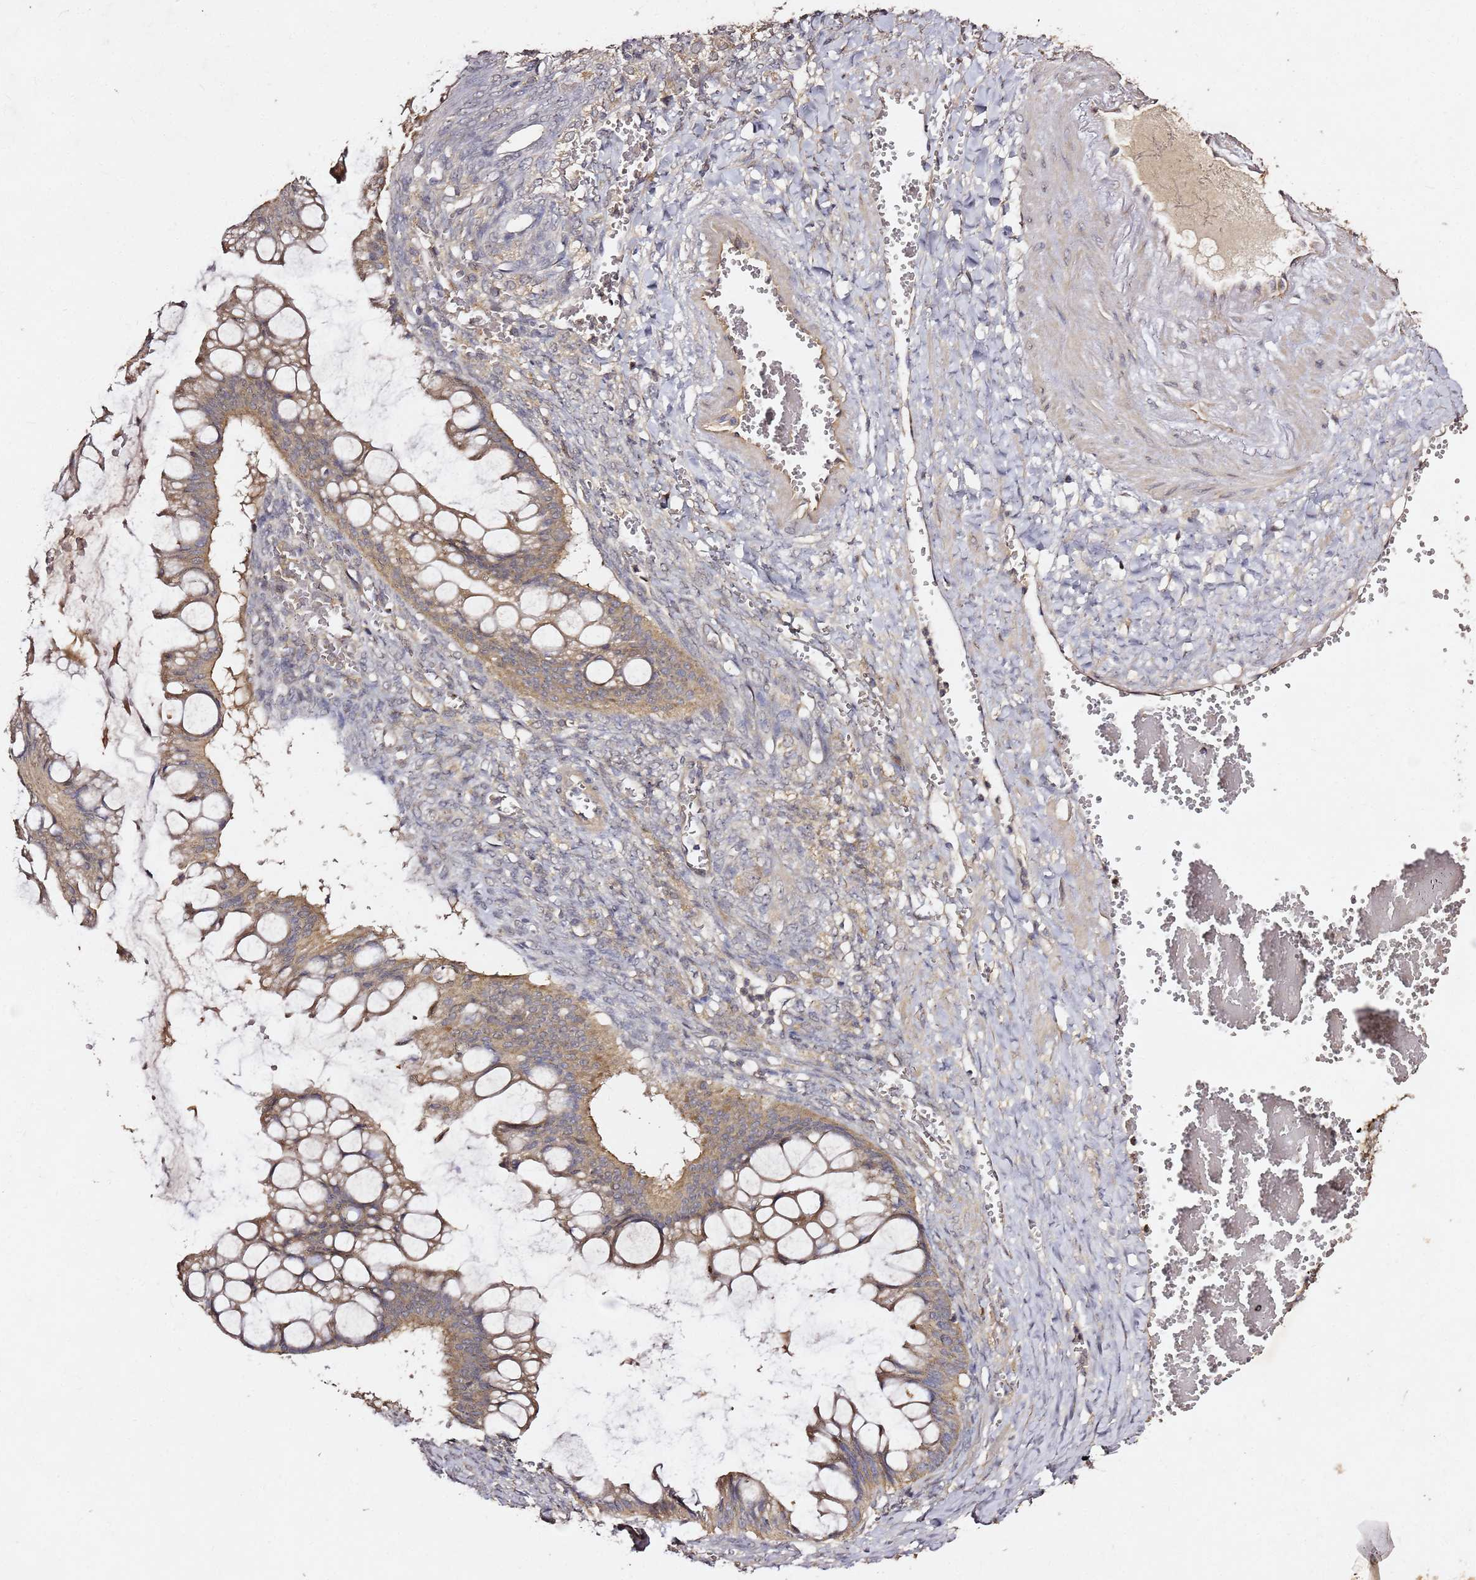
{"staining": {"intensity": "moderate", "quantity": ">75%", "location": "cytoplasmic/membranous"}, "tissue": "ovarian cancer", "cell_type": "Tumor cells", "image_type": "cancer", "snomed": [{"axis": "morphology", "description": "Cystadenocarcinoma, mucinous, NOS"}, {"axis": "topography", "description": "Ovary"}], "caption": "IHC photomicrograph of human ovarian cancer (mucinous cystadenocarcinoma) stained for a protein (brown), which exhibits medium levels of moderate cytoplasmic/membranous staining in about >75% of tumor cells.", "gene": "C6orf136", "patient": {"sex": "female", "age": 73}}